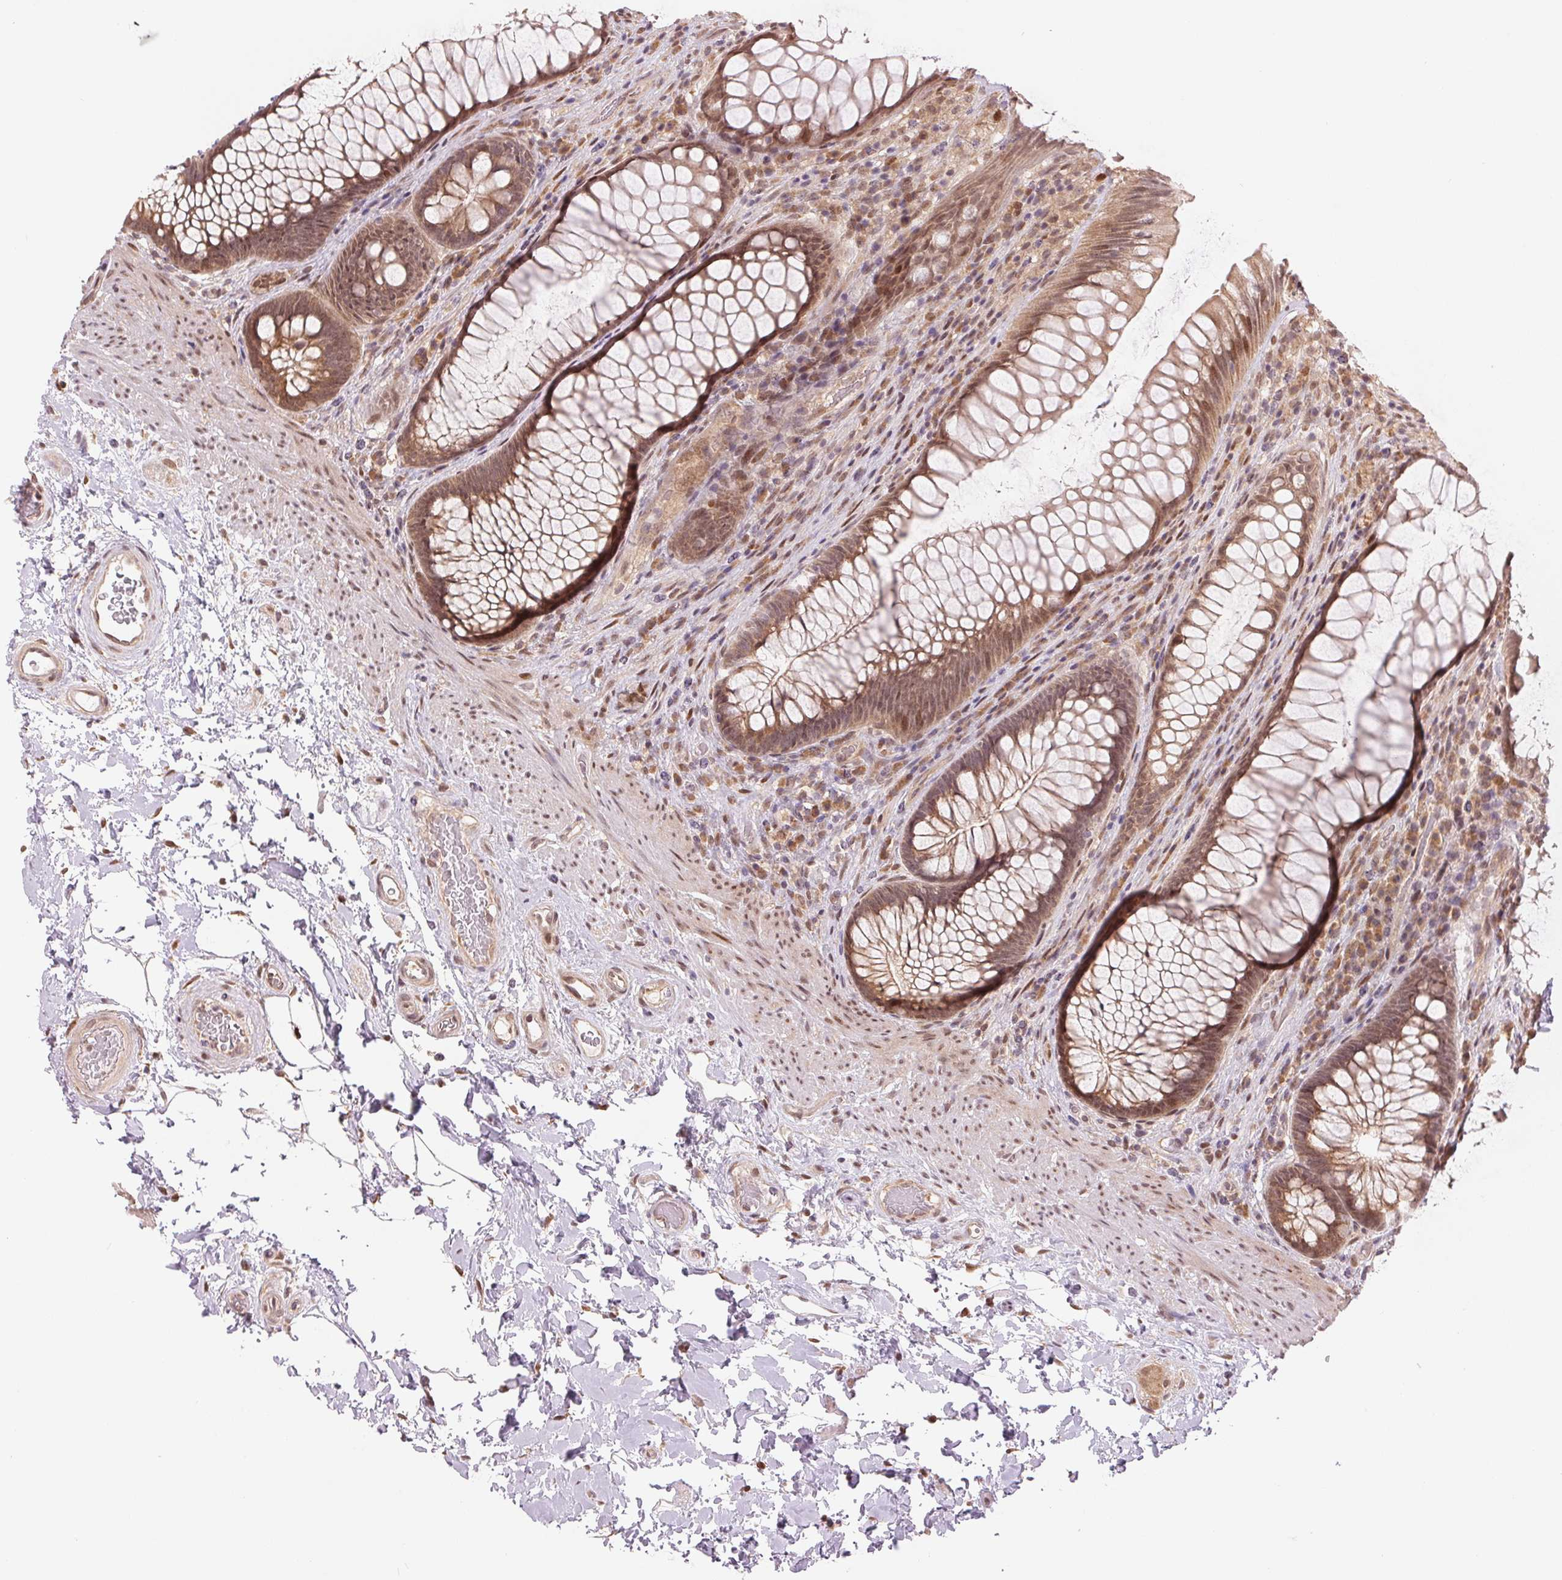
{"staining": {"intensity": "moderate", "quantity": ">75%", "location": "cytoplasmic/membranous,nuclear"}, "tissue": "rectum", "cell_type": "Glandular cells", "image_type": "normal", "snomed": [{"axis": "morphology", "description": "Normal tissue, NOS"}, {"axis": "topography", "description": "Smooth muscle"}, {"axis": "topography", "description": "Rectum"}], "caption": "Rectum stained with a brown dye exhibits moderate cytoplasmic/membranous,nuclear positive expression in approximately >75% of glandular cells.", "gene": "ERI3", "patient": {"sex": "male", "age": 53}}